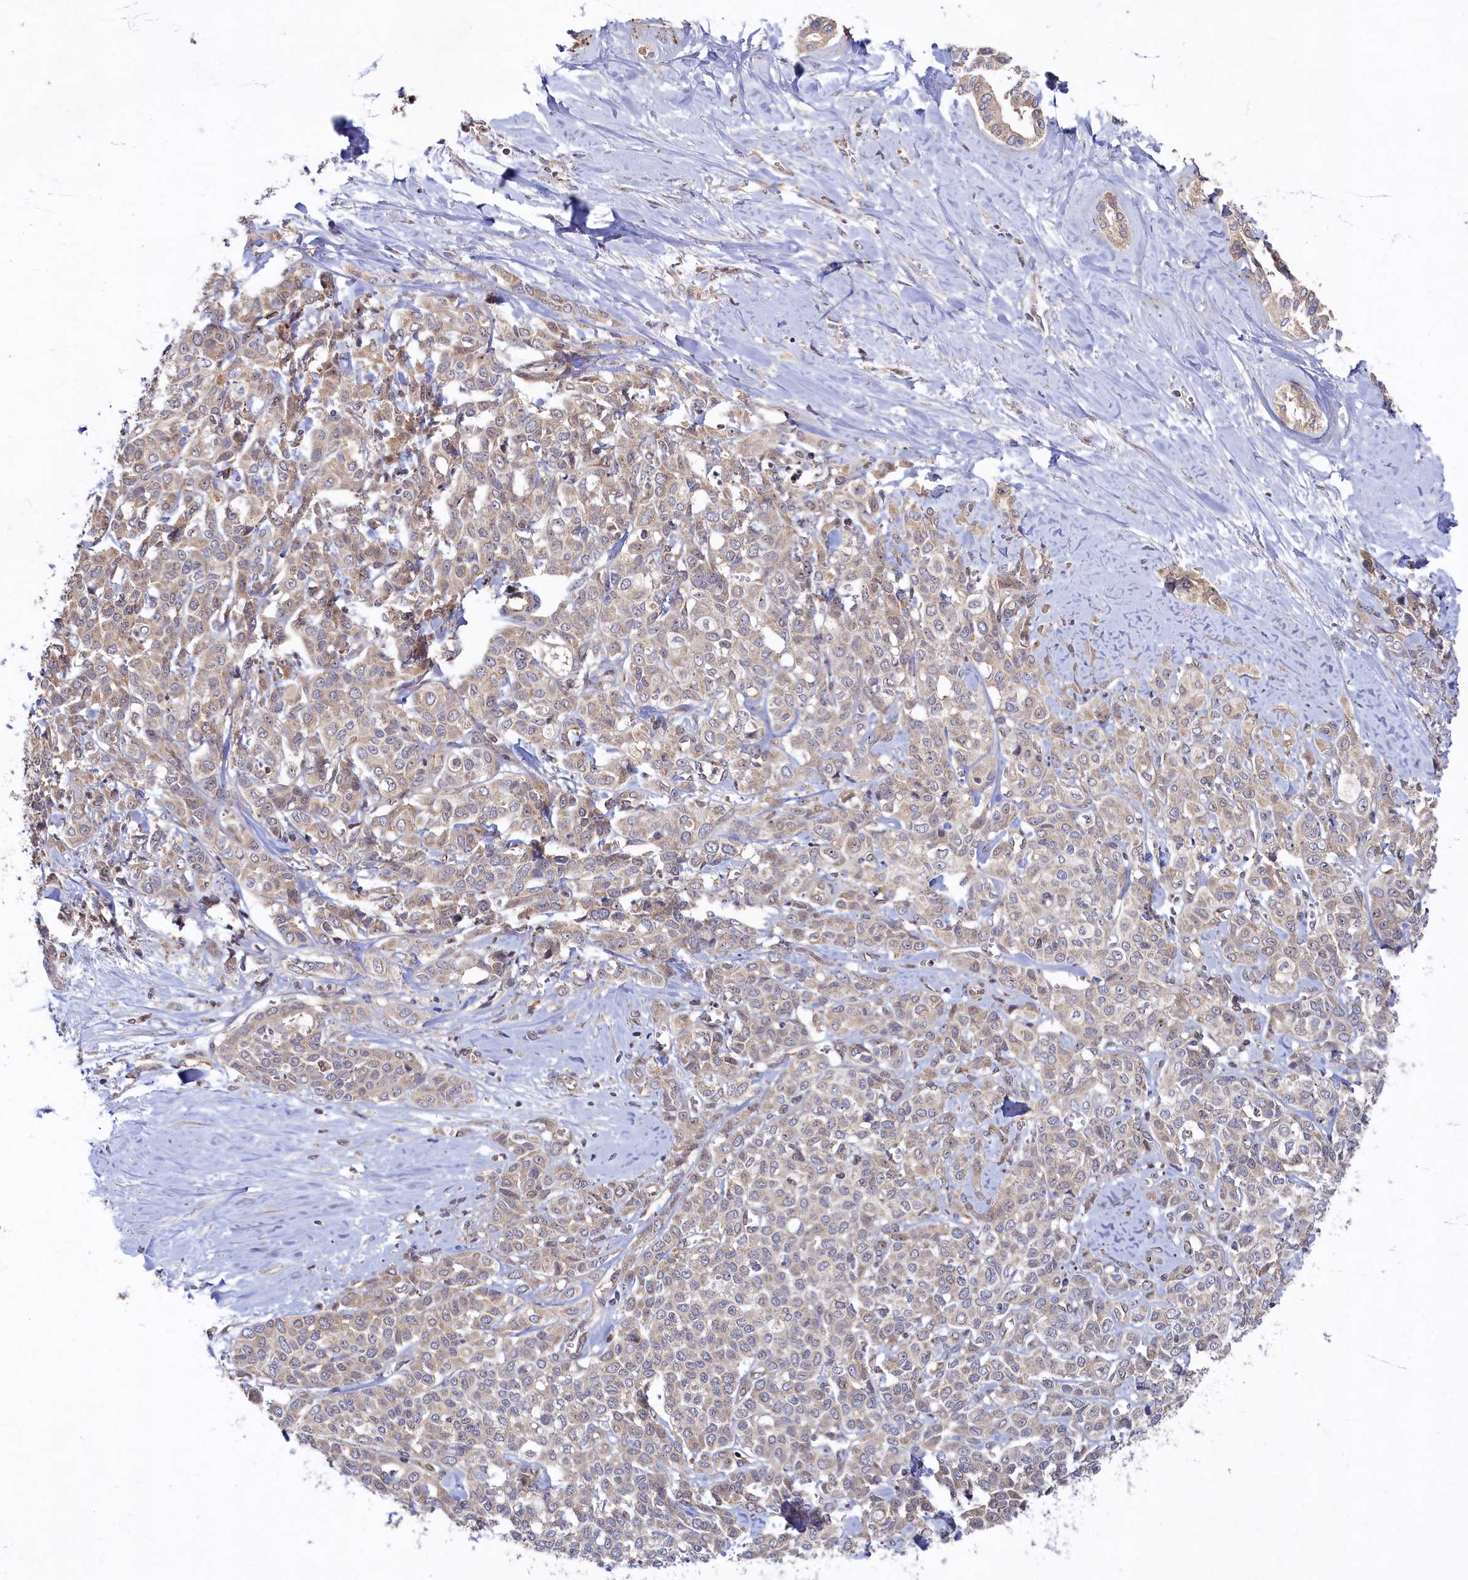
{"staining": {"intensity": "weak", "quantity": "<25%", "location": "cytoplasmic/membranous"}, "tissue": "liver cancer", "cell_type": "Tumor cells", "image_type": "cancer", "snomed": [{"axis": "morphology", "description": "Cholangiocarcinoma"}, {"axis": "topography", "description": "Liver"}], "caption": "Cholangiocarcinoma (liver) was stained to show a protein in brown. There is no significant positivity in tumor cells.", "gene": "CEP20", "patient": {"sex": "female", "age": 77}}